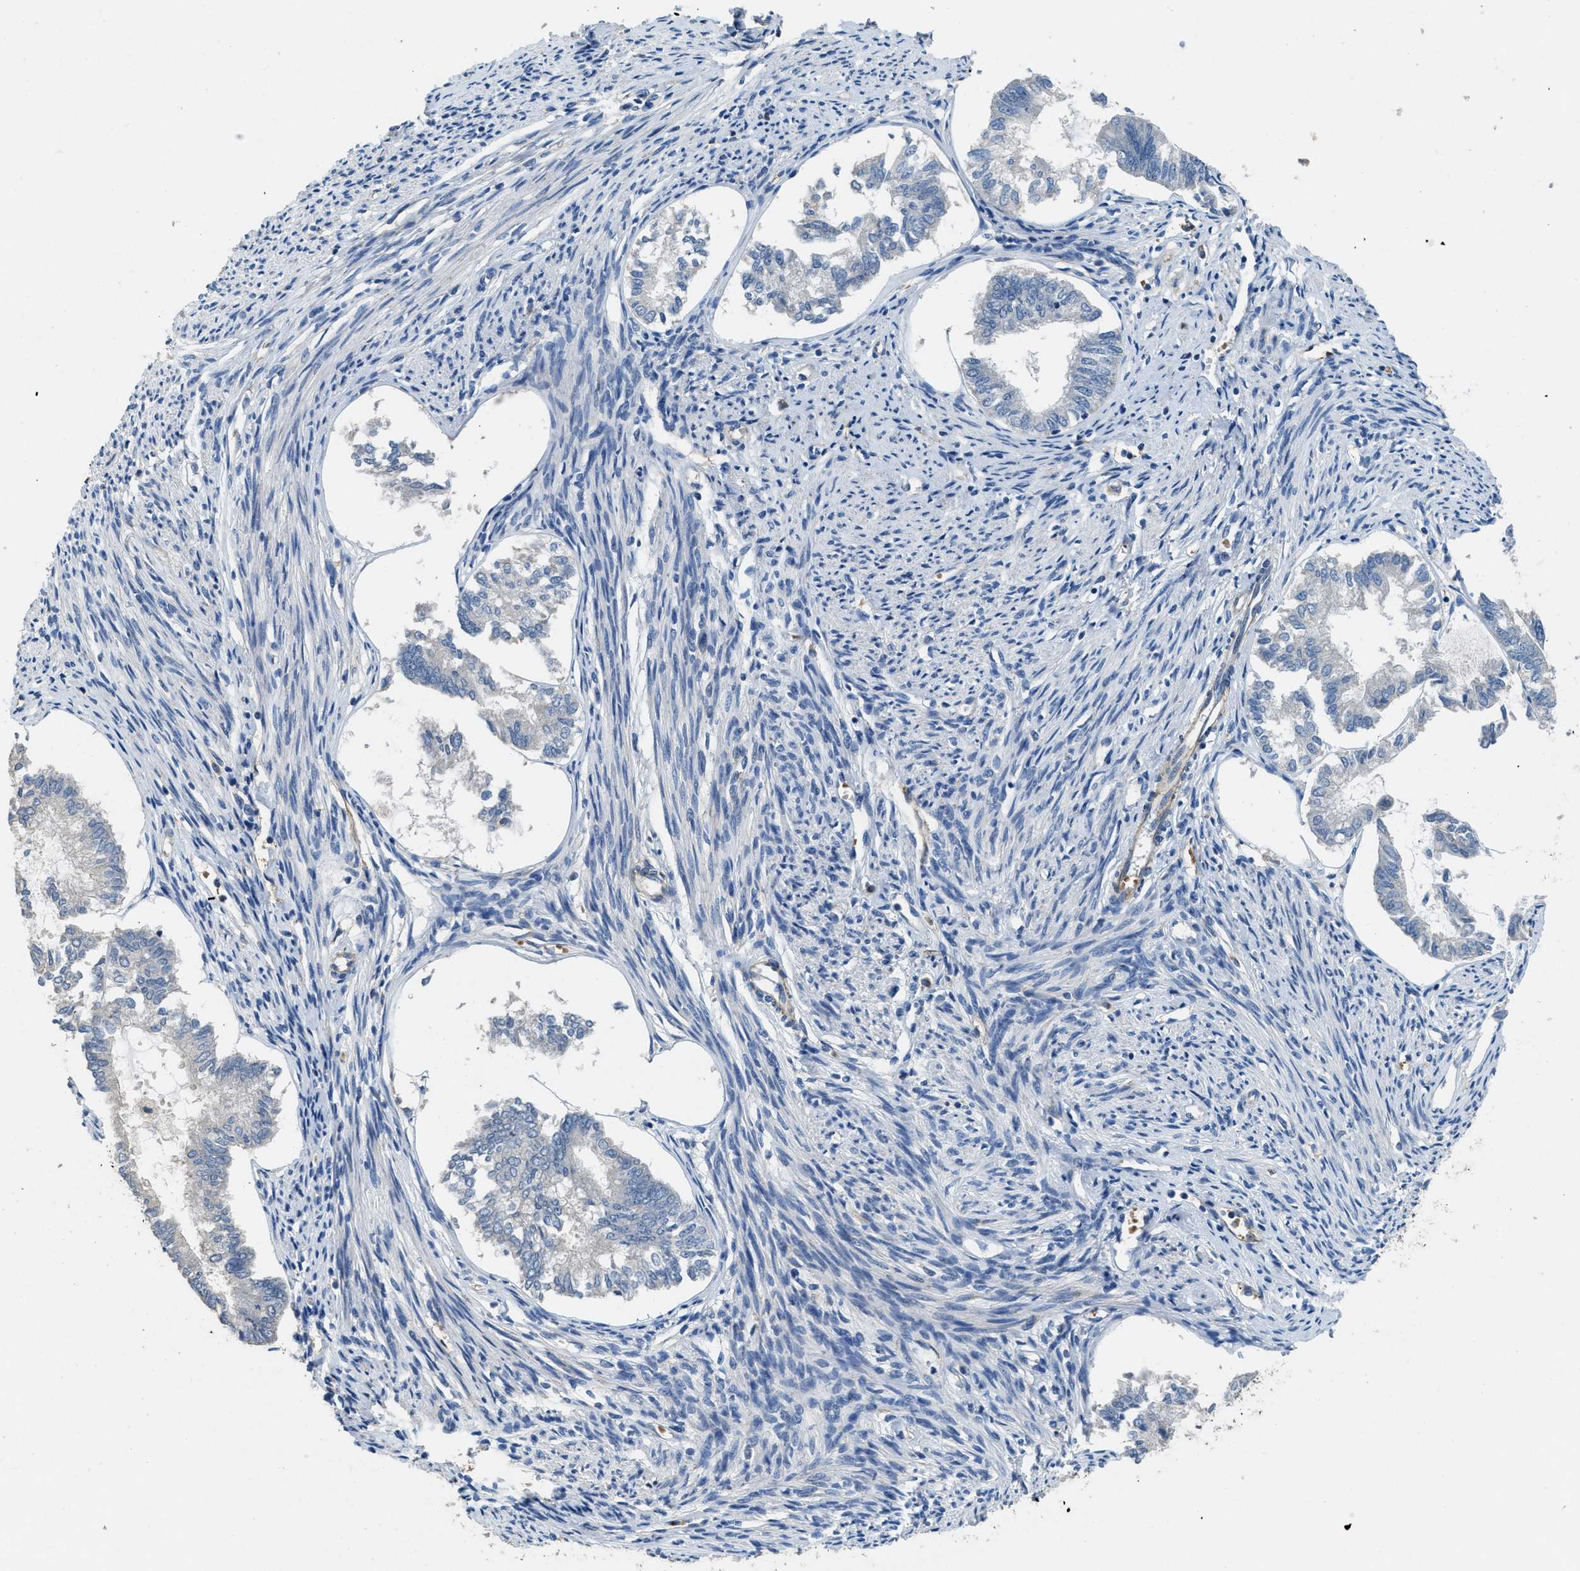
{"staining": {"intensity": "negative", "quantity": "none", "location": "none"}, "tissue": "endometrial cancer", "cell_type": "Tumor cells", "image_type": "cancer", "snomed": [{"axis": "morphology", "description": "Adenocarcinoma, NOS"}, {"axis": "topography", "description": "Endometrium"}], "caption": "The micrograph reveals no staining of tumor cells in endometrial cancer.", "gene": "DGKE", "patient": {"sex": "female", "age": 86}}